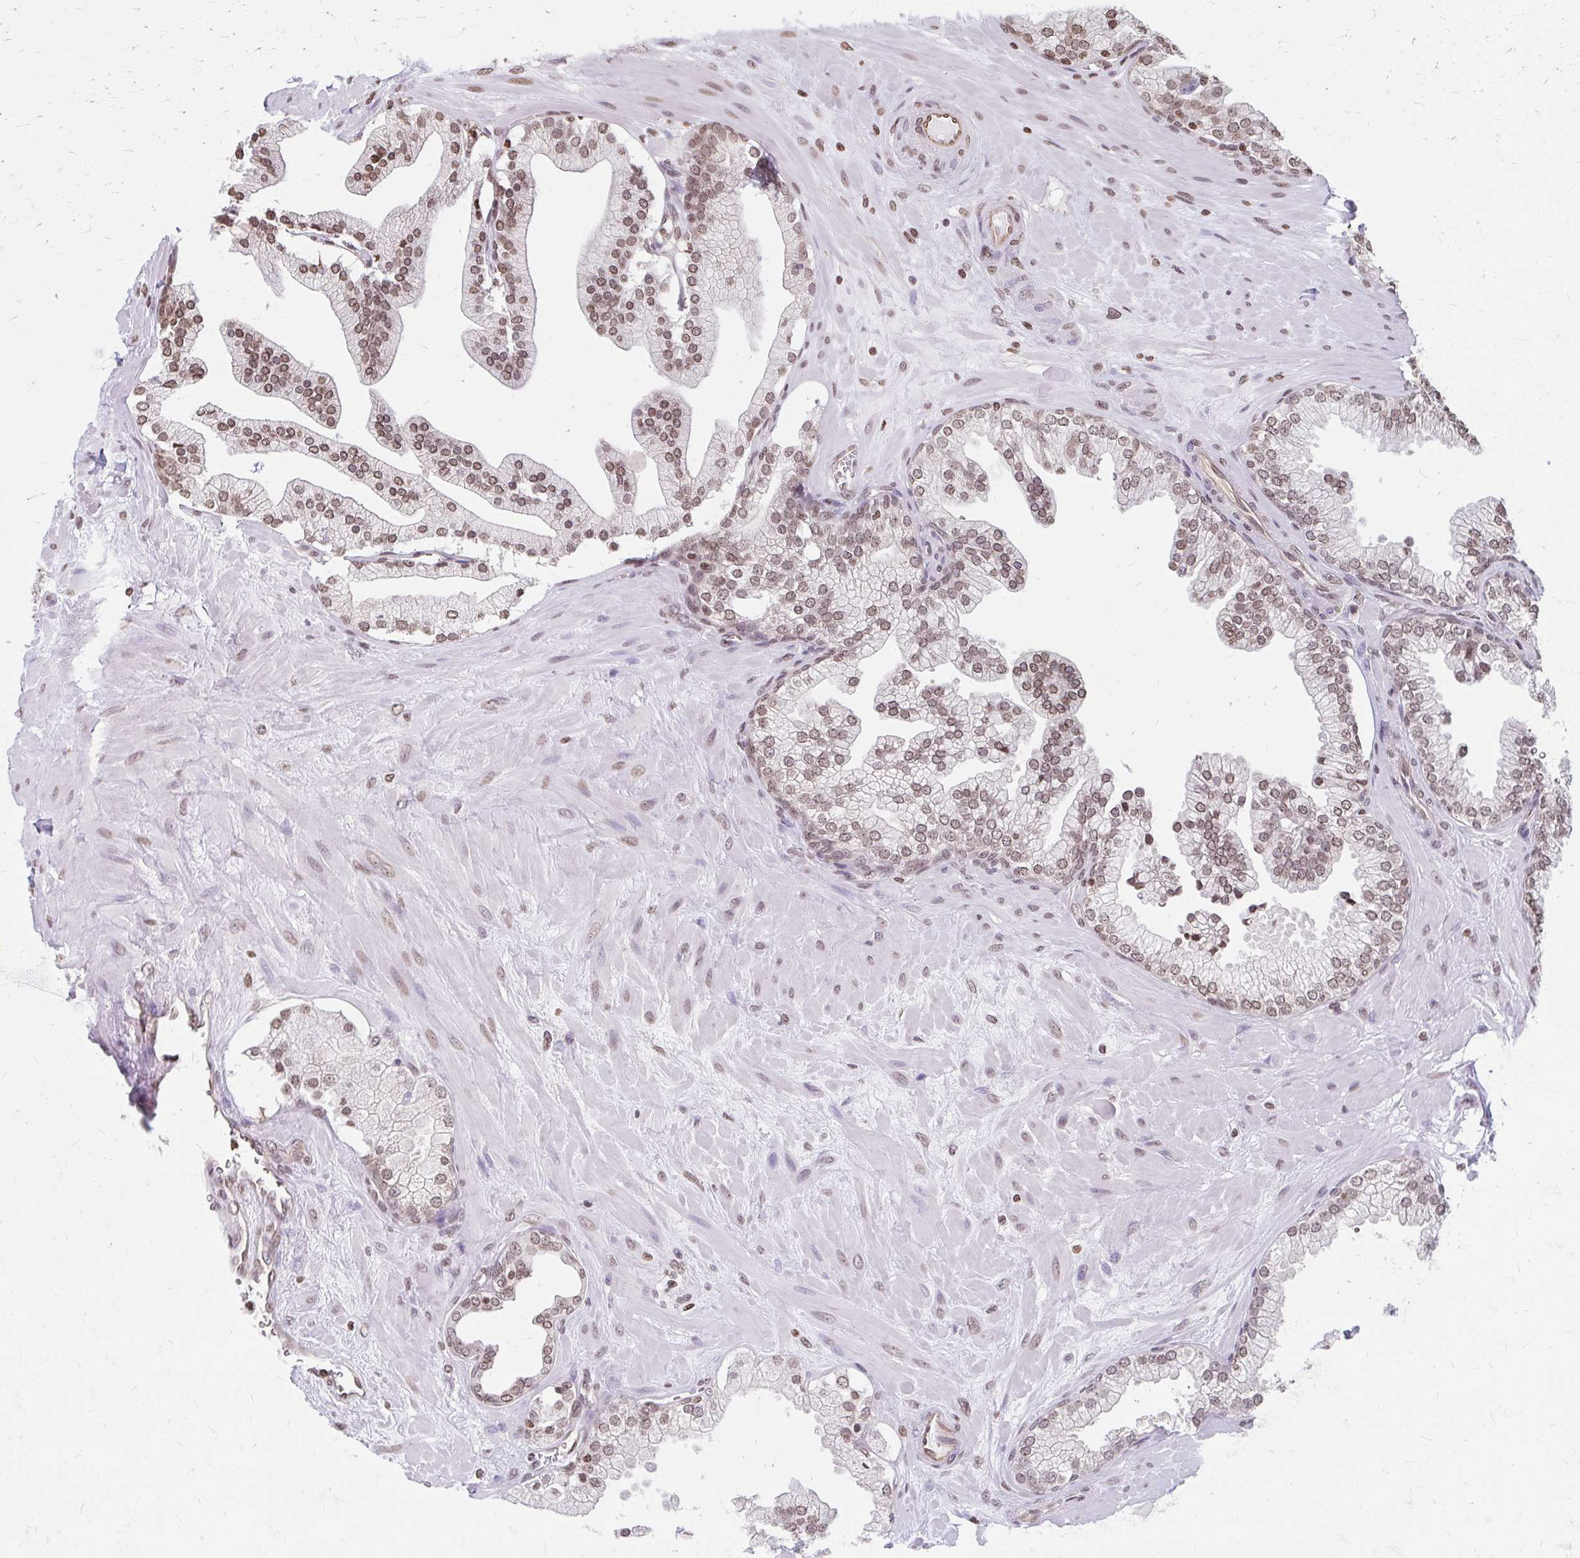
{"staining": {"intensity": "moderate", "quantity": ">75%", "location": "nuclear"}, "tissue": "prostate", "cell_type": "Glandular cells", "image_type": "normal", "snomed": [{"axis": "morphology", "description": "Normal tissue, NOS"}, {"axis": "topography", "description": "Prostate"}, {"axis": "topography", "description": "Peripheral nerve tissue"}], "caption": "A histopathology image showing moderate nuclear expression in about >75% of glandular cells in unremarkable prostate, as visualized by brown immunohistochemical staining.", "gene": "ORC3", "patient": {"sex": "male", "age": 61}}